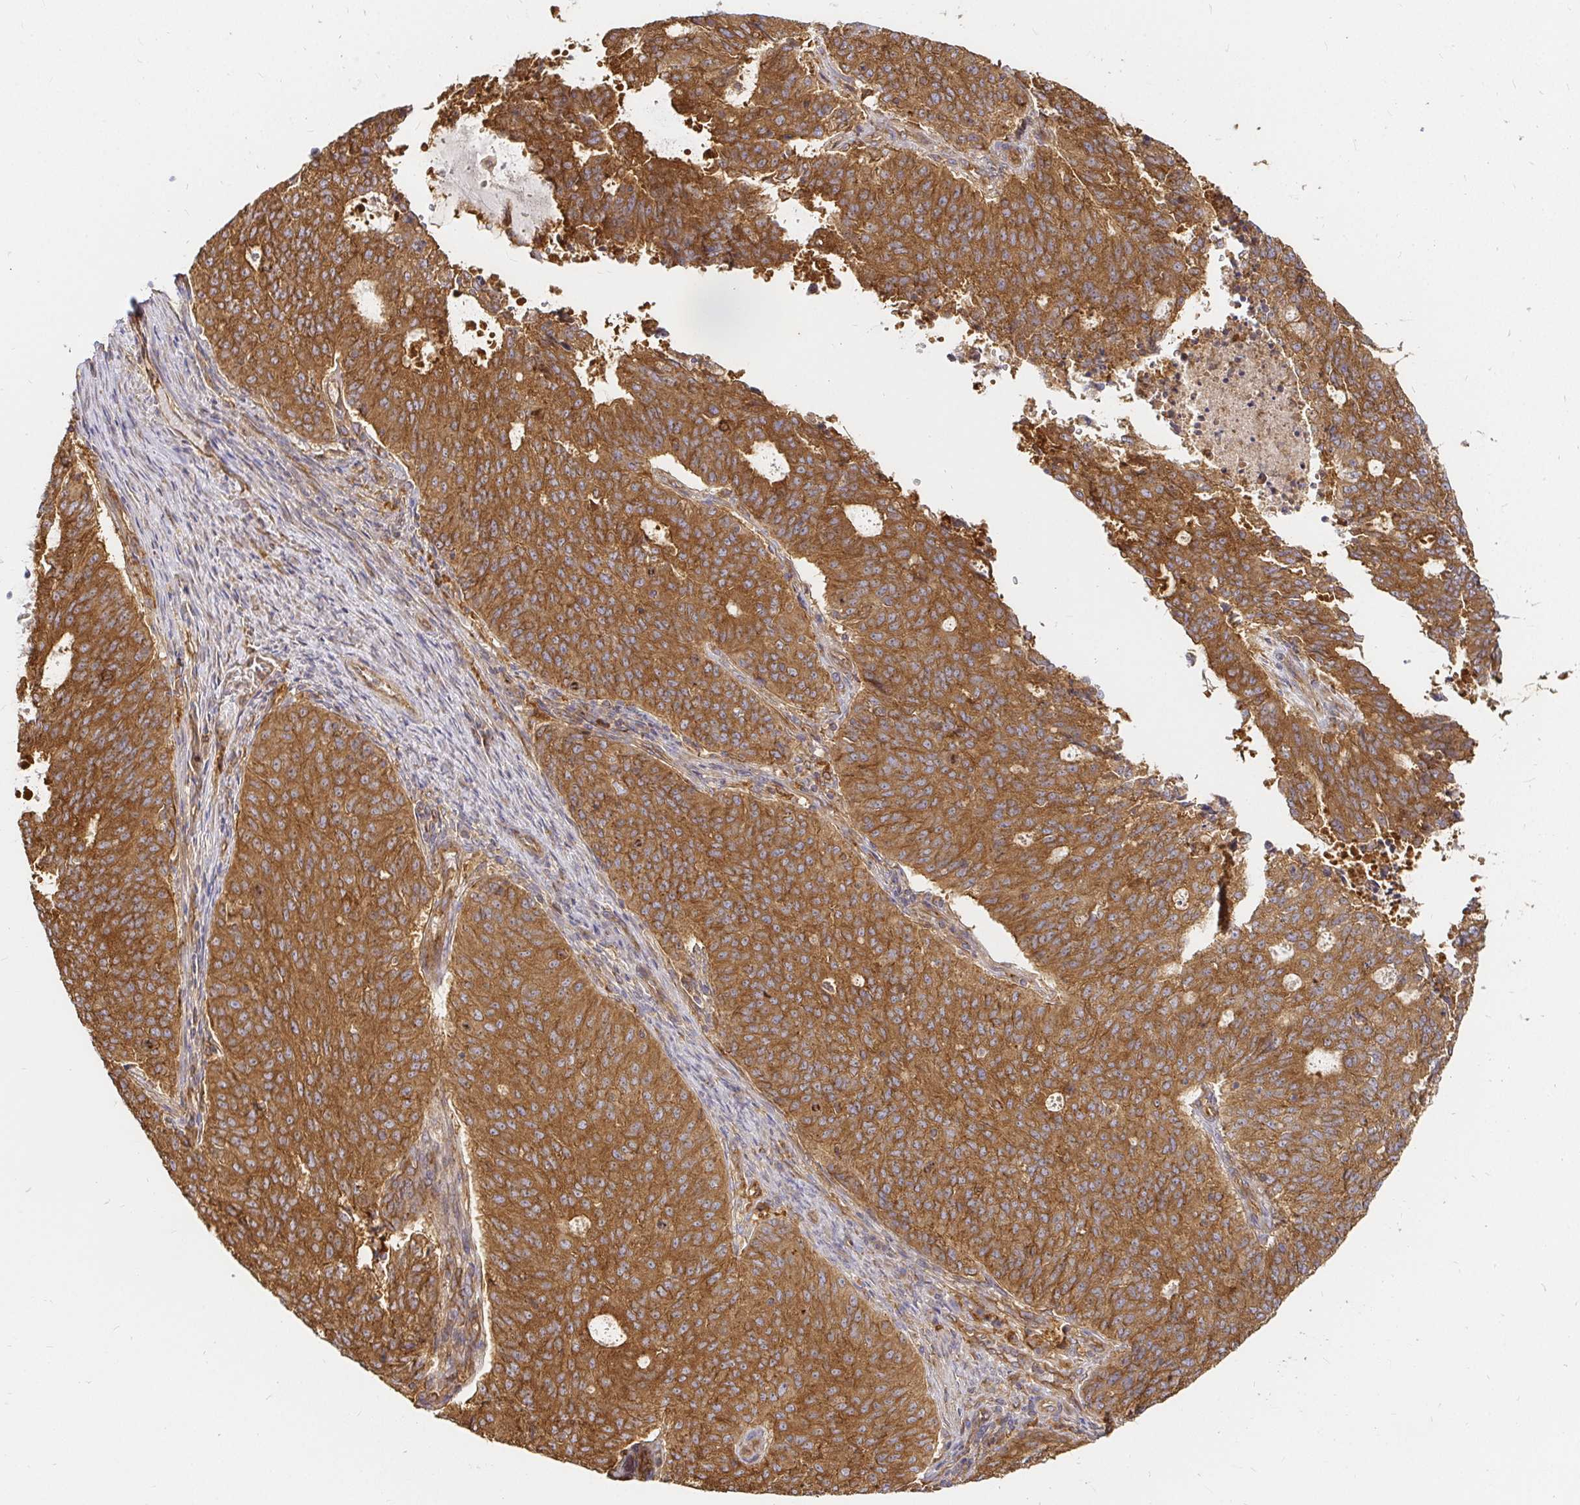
{"staining": {"intensity": "strong", "quantity": ">75%", "location": "cytoplasmic/membranous"}, "tissue": "endometrial cancer", "cell_type": "Tumor cells", "image_type": "cancer", "snomed": [{"axis": "morphology", "description": "Adenocarcinoma, NOS"}, {"axis": "topography", "description": "Endometrium"}], "caption": "A brown stain shows strong cytoplasmic/membranous expression of a protein in human endometrial cancer tumor cells.", "gene": "KIF5B", "patient": {"sex": "female", "age": 82}}